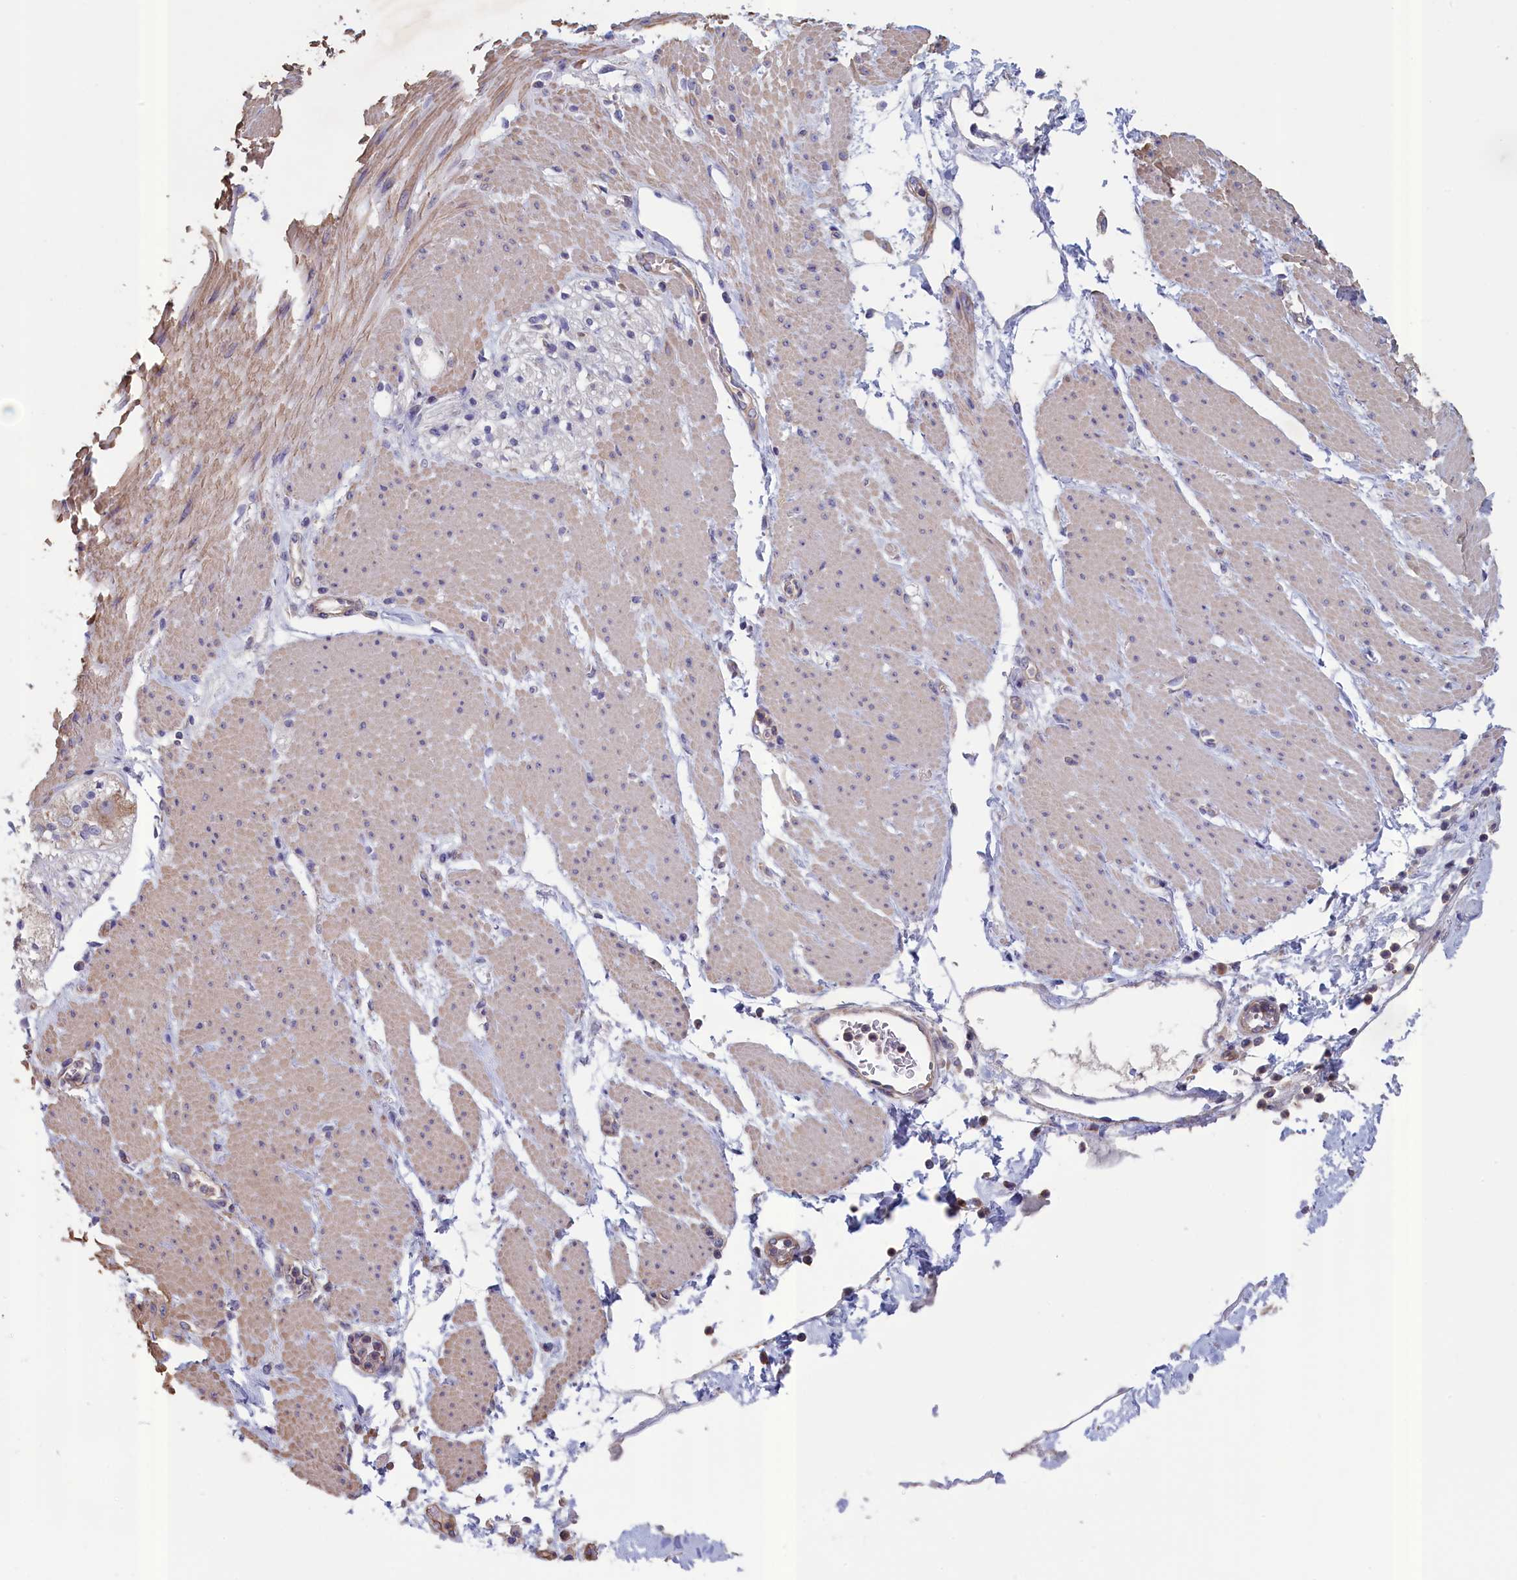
{"staining": {"intensity": "negative", "quantity": "none", "location": "none"}, "tissue": "adipose tissue", "cell_type": "Adipocytes", "image_type": "normal", "snomed": [{"axis": "morphology", "description": "Normal tissue, NOS"}, {"axis": "morphology", "description": "Adenocarcinoma, NOS"}, {"axis": "topography", "description": "Duodenum"}, {"axis": "topography", "description": "Peripheral nerve tissue"}], "caption": "Immunohistochemical staining of benign adipose tissue reveals no significant positivity in adipocytes. (DAB (3,3'-diaminobenzidine) IHC with hematoxylin counter stain).", "gene": "ANKRD2", "patient": {"sex": "female", "age": 60}}